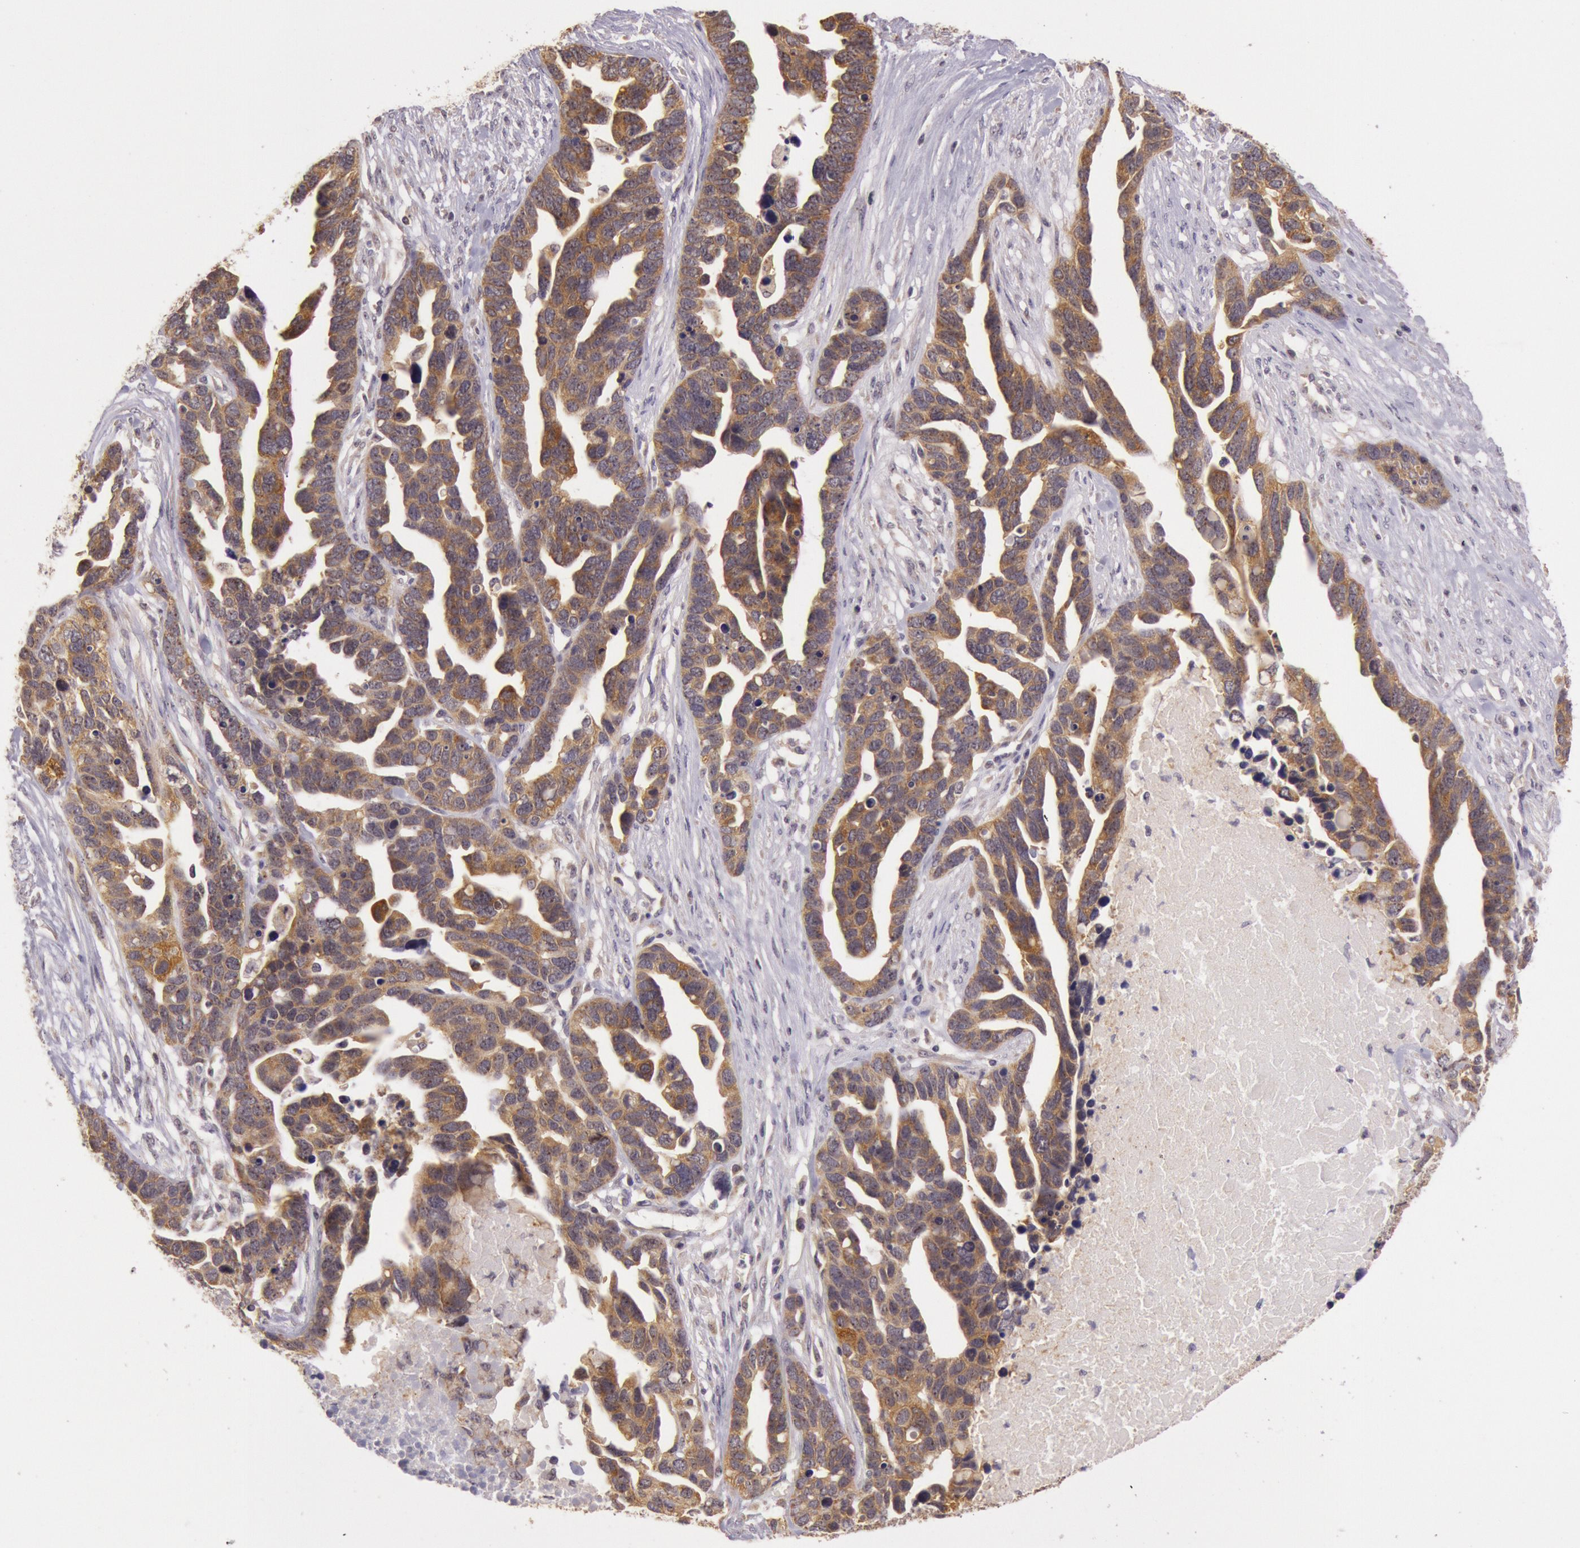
{"staining": {"intensity": "strong", "quantity": ">75%", "location": "cytoplasmic/membranous"}, "tissue": "ovarian cancer", "cell_type": "Tumor cells", "image_type": "cancer", "snomed": [{"axis": "morphology", "description": "Cystadenocarcinoma, serous, NOS"}, {"axis": "topography", "description": "Ovary"}], "caption": "Protein expression analysis of human ovarian cancer (serous cystadenocarcinoma) reveals strong cytoplasmic/membranous staining in about >75% of tumor cells. Nuclei are stained in blue.", "gene": "CDK16", "patient": {"sex": "female", "age": 54}}